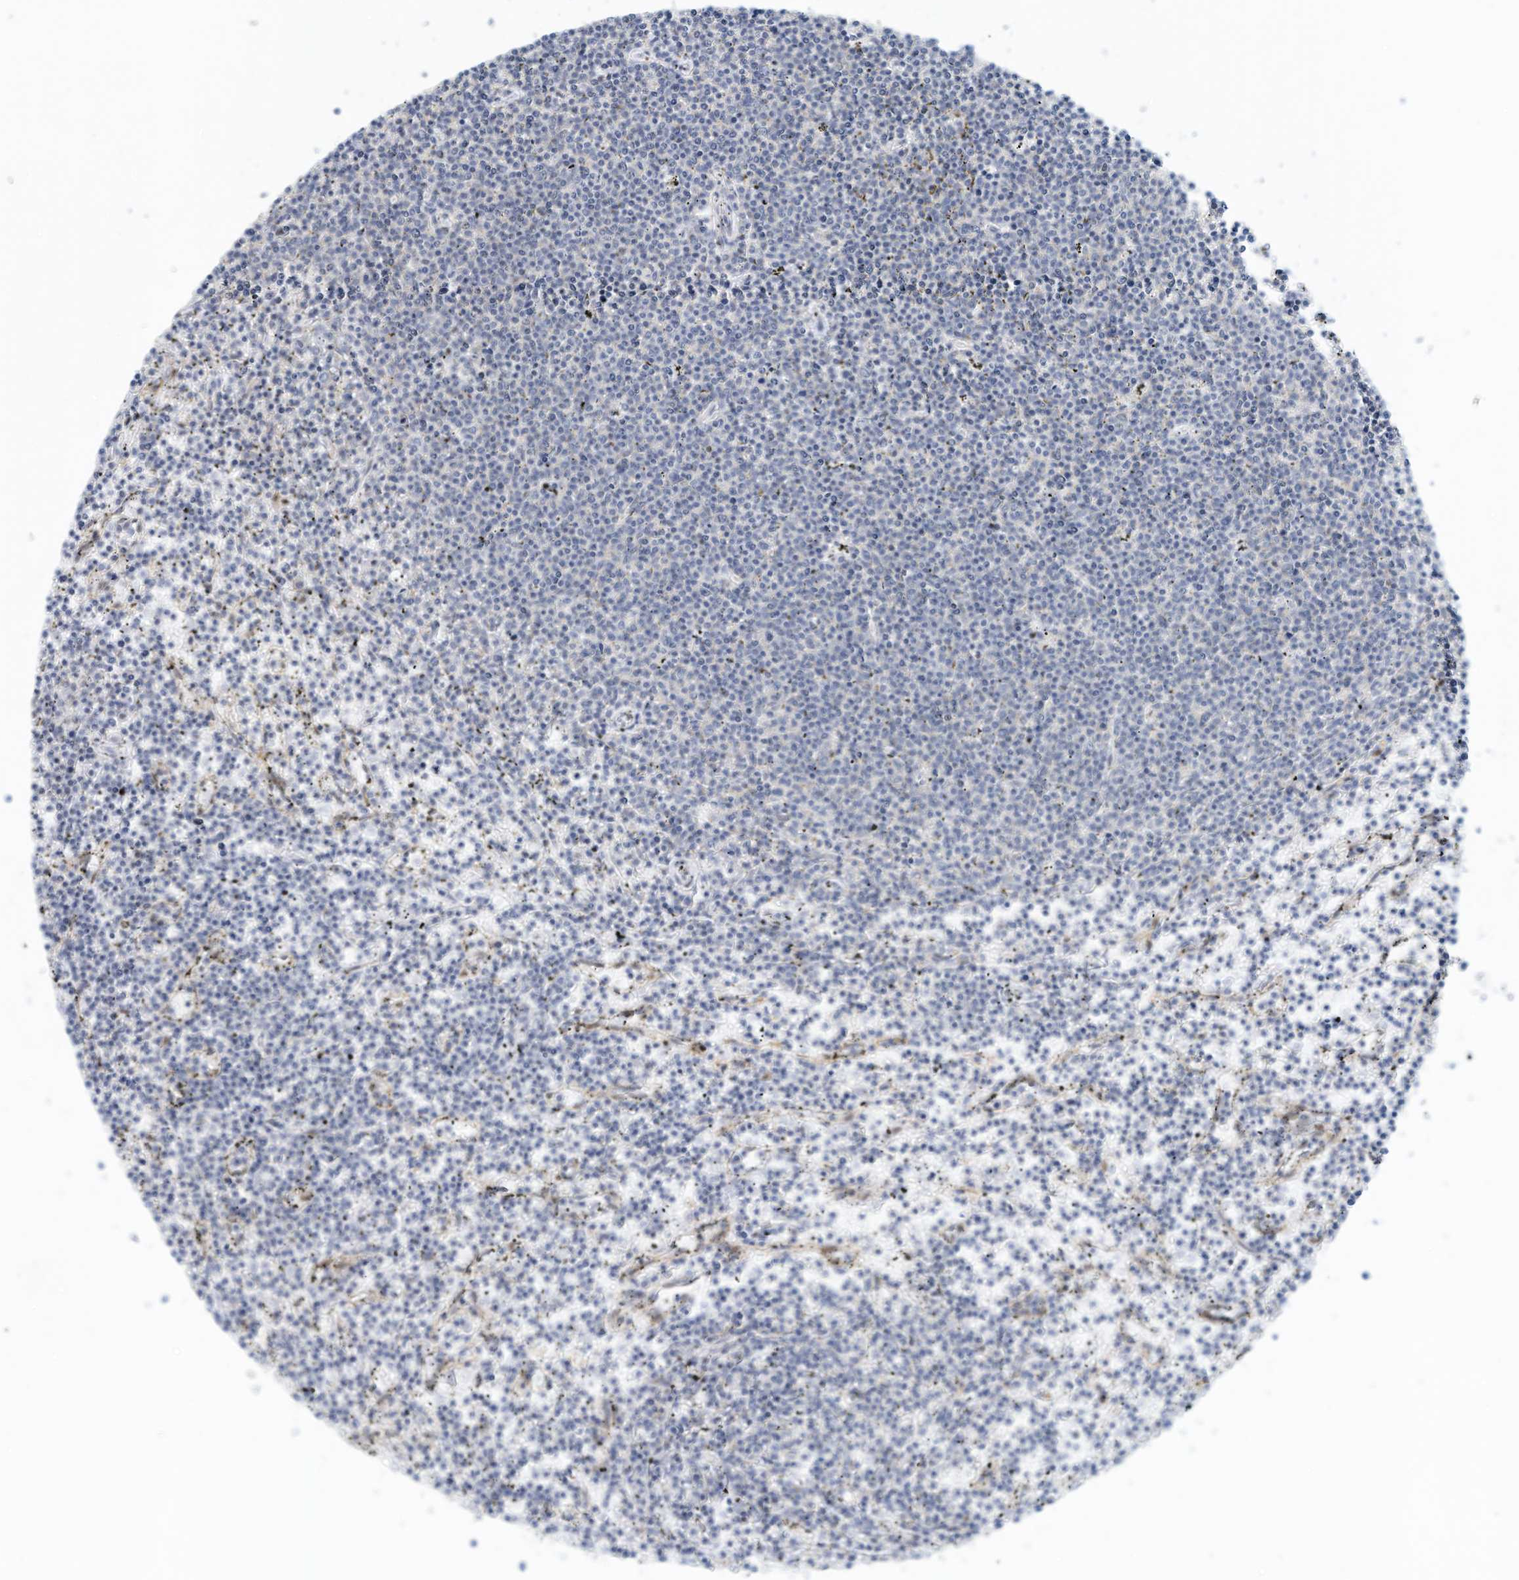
{"staining": {"intensity": "negative", "quantity": "none", "location": "none"}, "tissue": "lymphoma", "cell_type": "Tumor cells", "image_type": "cancer", "snomed": [{"axis": "morphology", "description": "Malignant lymphoma, non-Hodgkin's type, Low grade"}, {"axis": "topography", "description": "Spleen"}], "caption": "An immunohistochemistry photomicrograph of low-grade malignant lymphoma, non-Hodgkin's type is shown. There is no staining in tumor cells of low-grade malignant lymphoma, non-Hodgkin's type. (DAB (3,3'-diaminobenzidine) immunohistochemistry (IHC) with hematoxylin counter stain).", "gene": "ARHGAP28", "patient": {"sex": "female", "age": 50}}